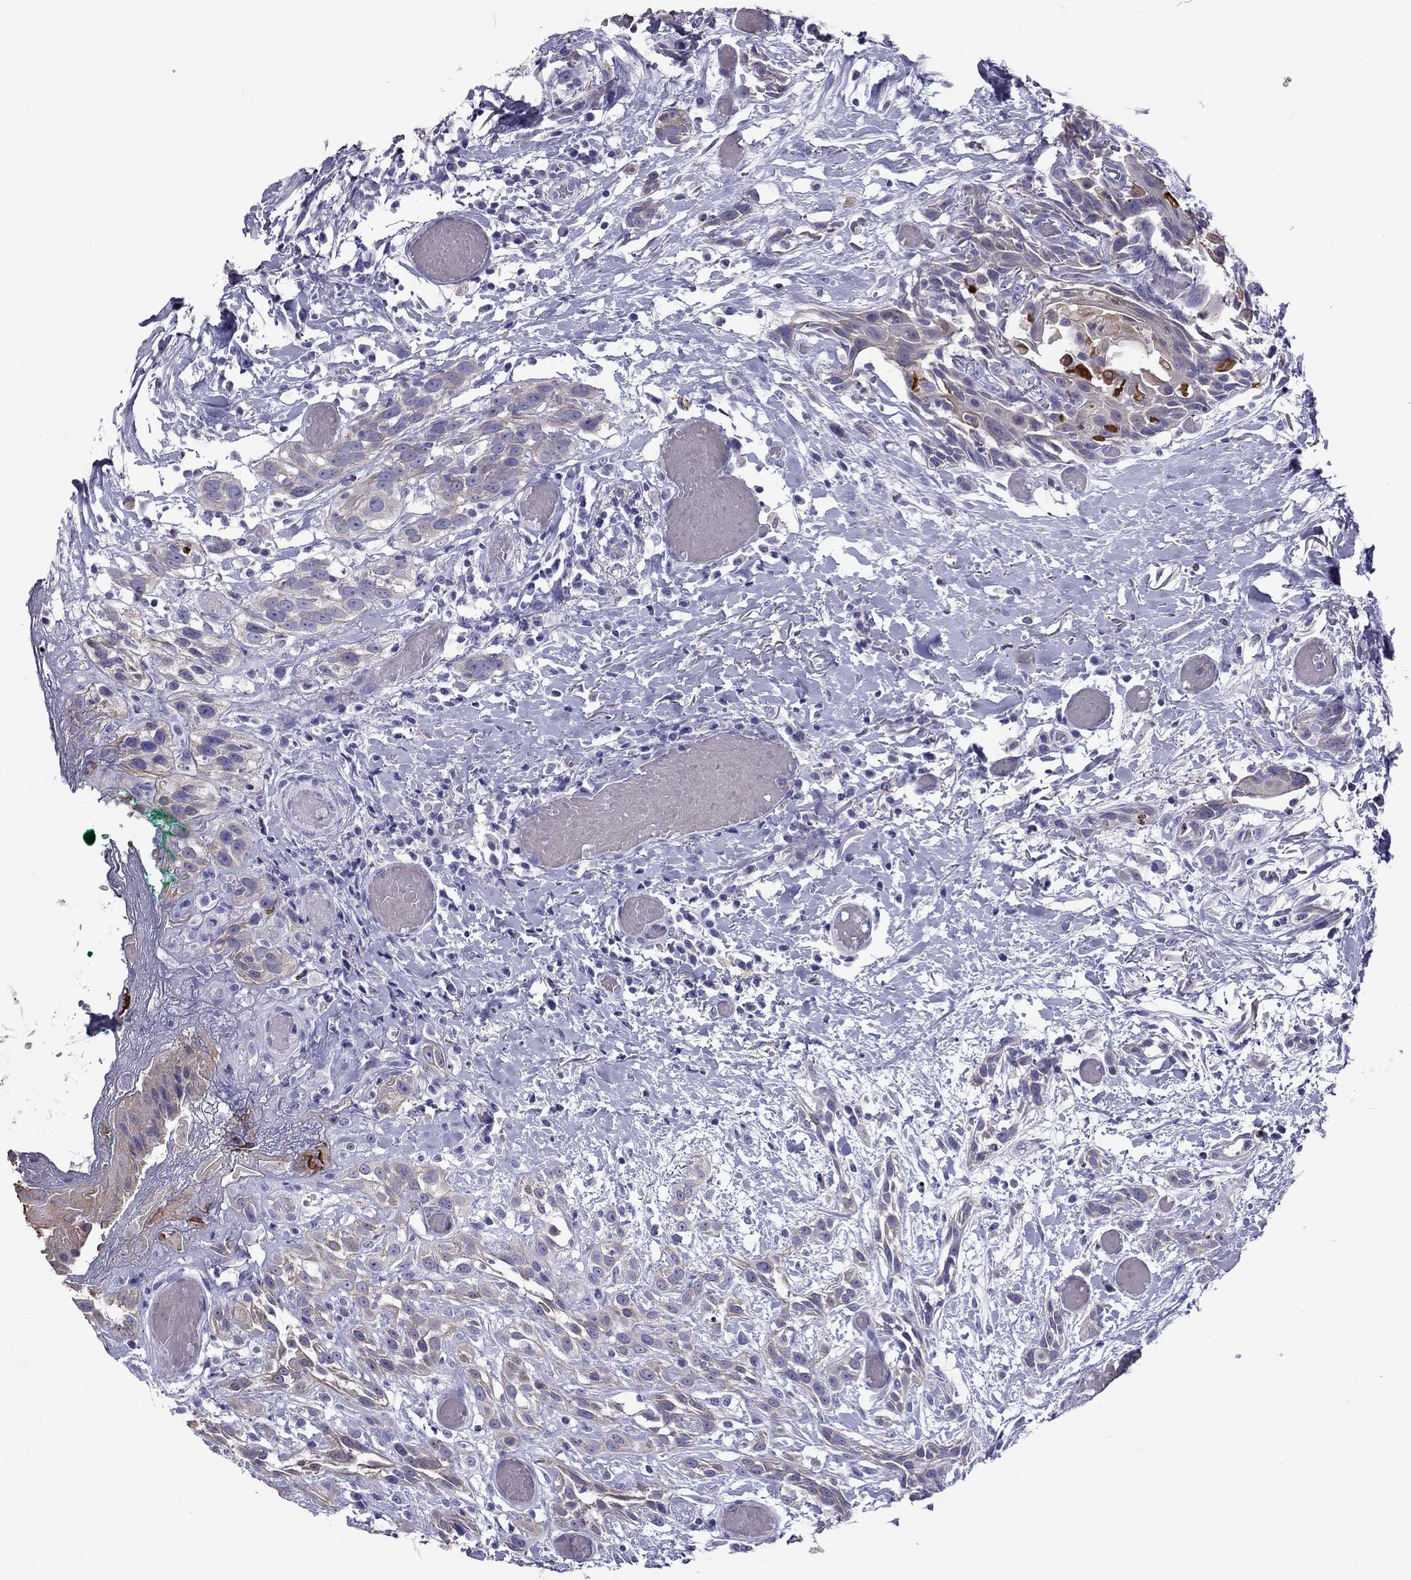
{"staining": {"intensity": "moderate", "quantity": "<25%", "location": "cytoplasmic/membranous"}, "tissue": "head and neck cancer", "cell_type": "Tumor cells", "image_type": "cancer", "snomed": [{"axis": "morphology", "description": "Normal tissue, NOS"}, {"axis": "morphology", "description": "Squamous cell carcinoma, NOS"}, {"axis": "topography", "description": "Oral tissue"}, {"axis": "topography", "description": "Salivary gland"}, {"axis": "topography", "description": "Head-Neck"}], "caption": "About <25% of tumor cells in squamous cell carcinoma (head and neck) display moderate cytoplasmic/membranous protein staining as visualized by brown immunohistochemical staining.", "gene": "MAEL", "patient": {"sex": "female", "age": 62}}